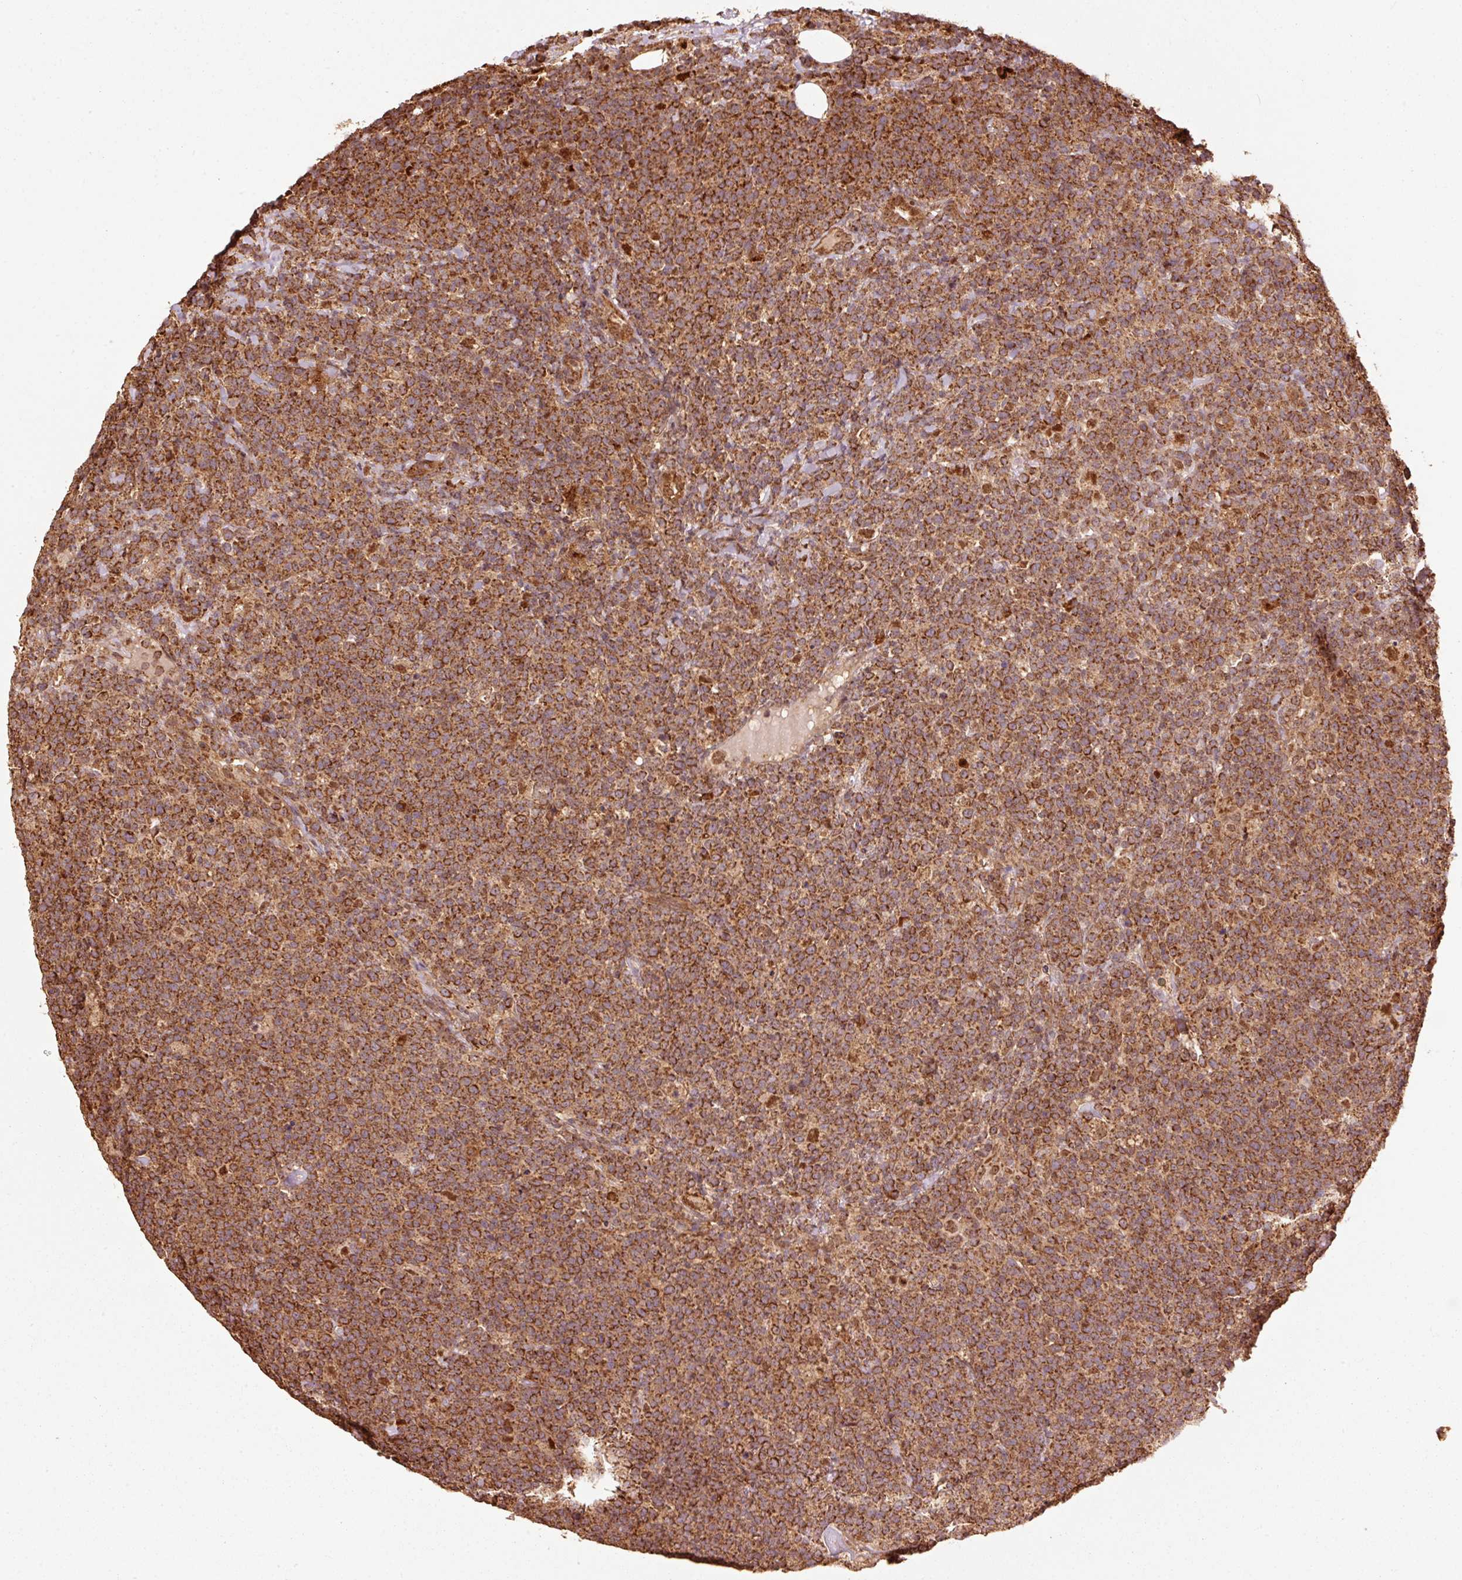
{"staining": {"intensity": "strong", "quantity": ">75%", "location": "cytoplasmic/membranous"}, "tissue": "lymphoma", "cell_type": "Tumor cells", "image_type": "cancer", "snomed": [{"axis": "morphology", "description": "Malignant lymphoma, non-Hodgkin's type, High grade"}, {"axis": "topography", "description": "Lymph node"}], "caption": "High-grade malignant lymphoma, non-Hodgkin's type stained with a protein marker shows strong staining in tumor cells.", "gene": "MRPL16", "patient": {"sex": "male", "age": 61}}